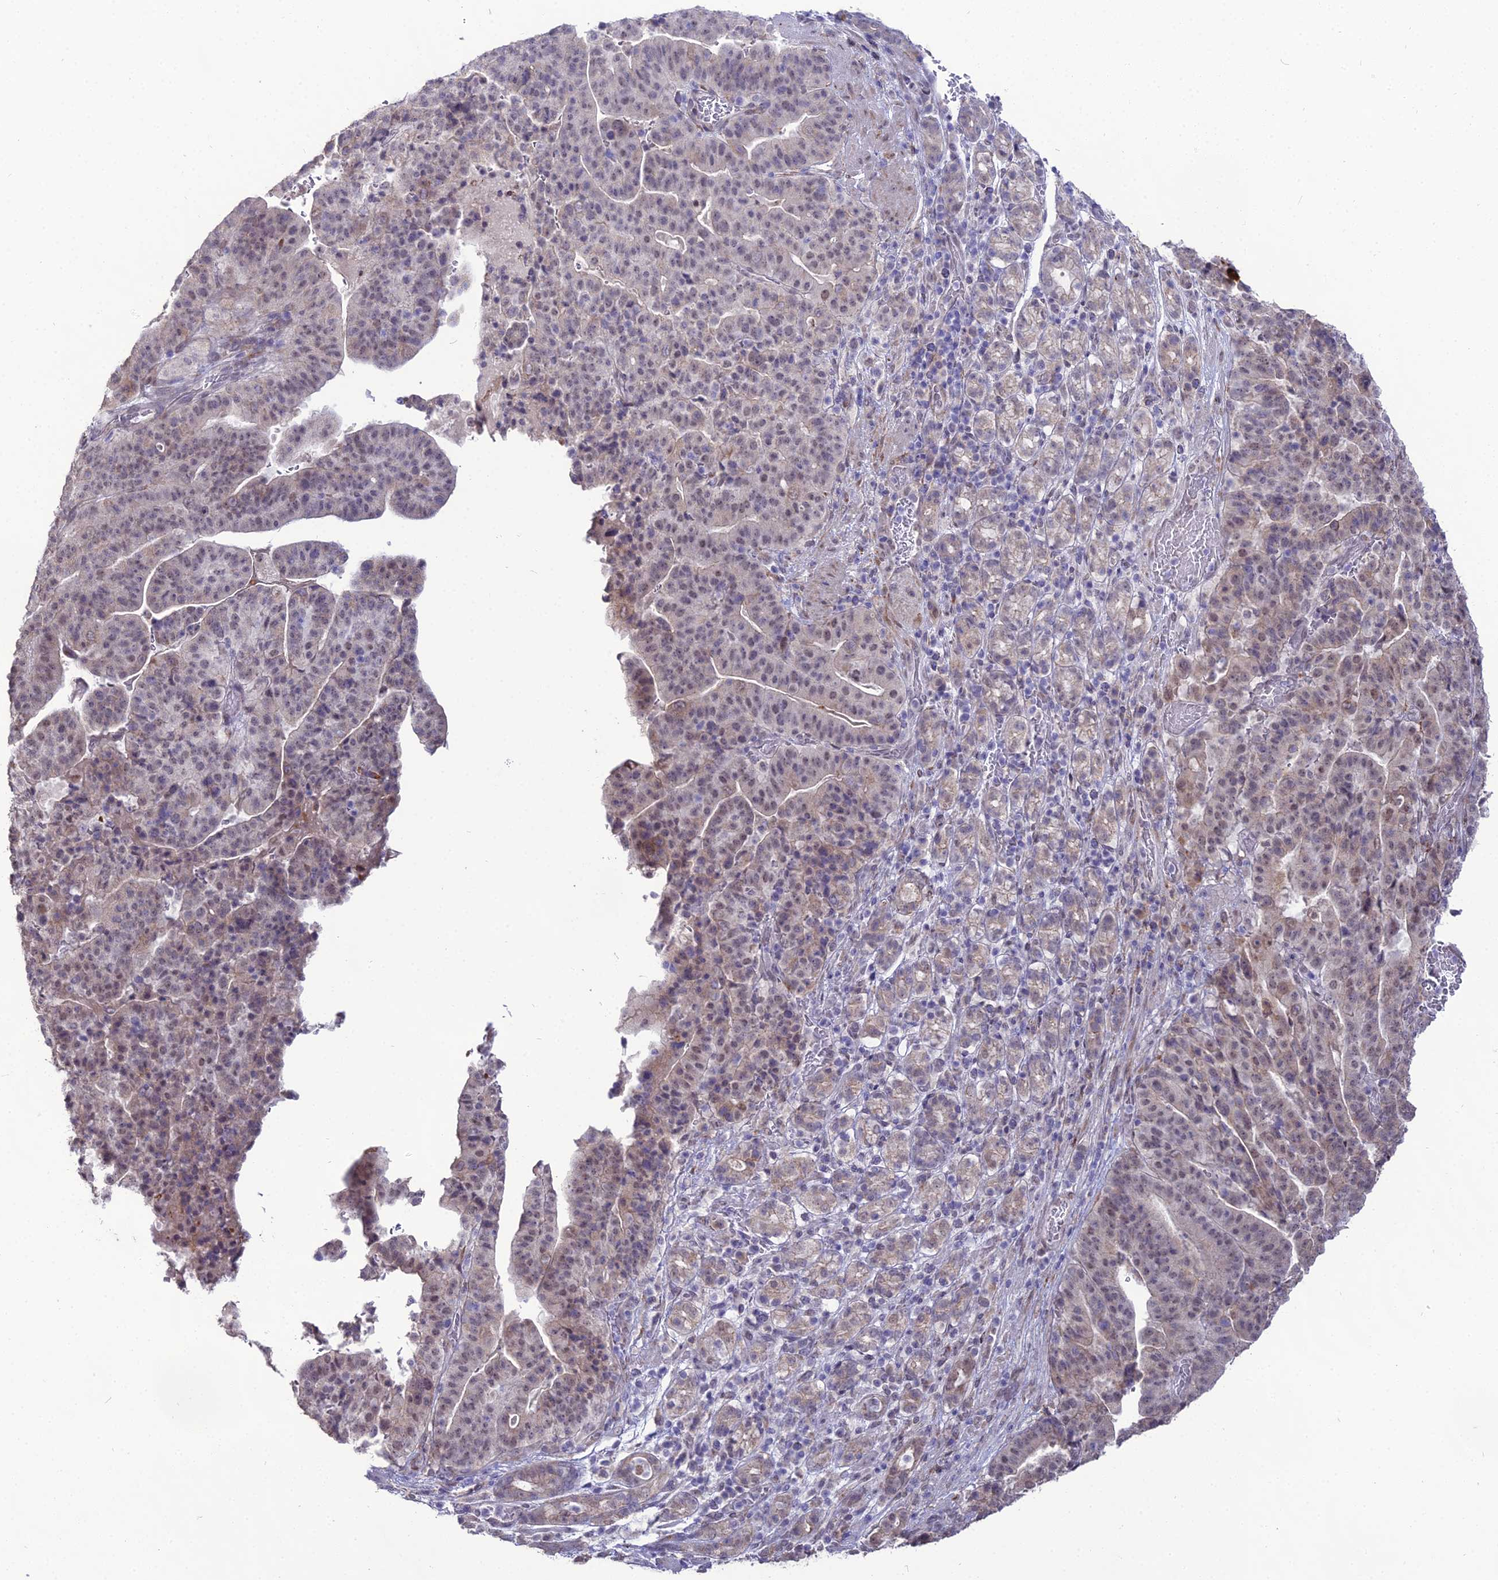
{"staining": {"intensity": "negative", "quantity": "none", "location": "none"}, "tissue": "stomach cancer", "cell_type": "Tumor cells", "image_type": "cancer", "snomed": [{"axis": "morphology", "description": "Adenocarcinoma, NOS"}, {"axis": "topography", "description": "Stomach"}], "caption": "Protein analysis of stomach cancer (adenocarcinoma) demonstrates no significant expression in tumor cells. (DAB (3,3'-diaminobenzidine) immunohistochemistry visualized using brightfield microscopy, high magnification).", "gene": "TROAP", "patient": {"sex": "male", "age": 48}}